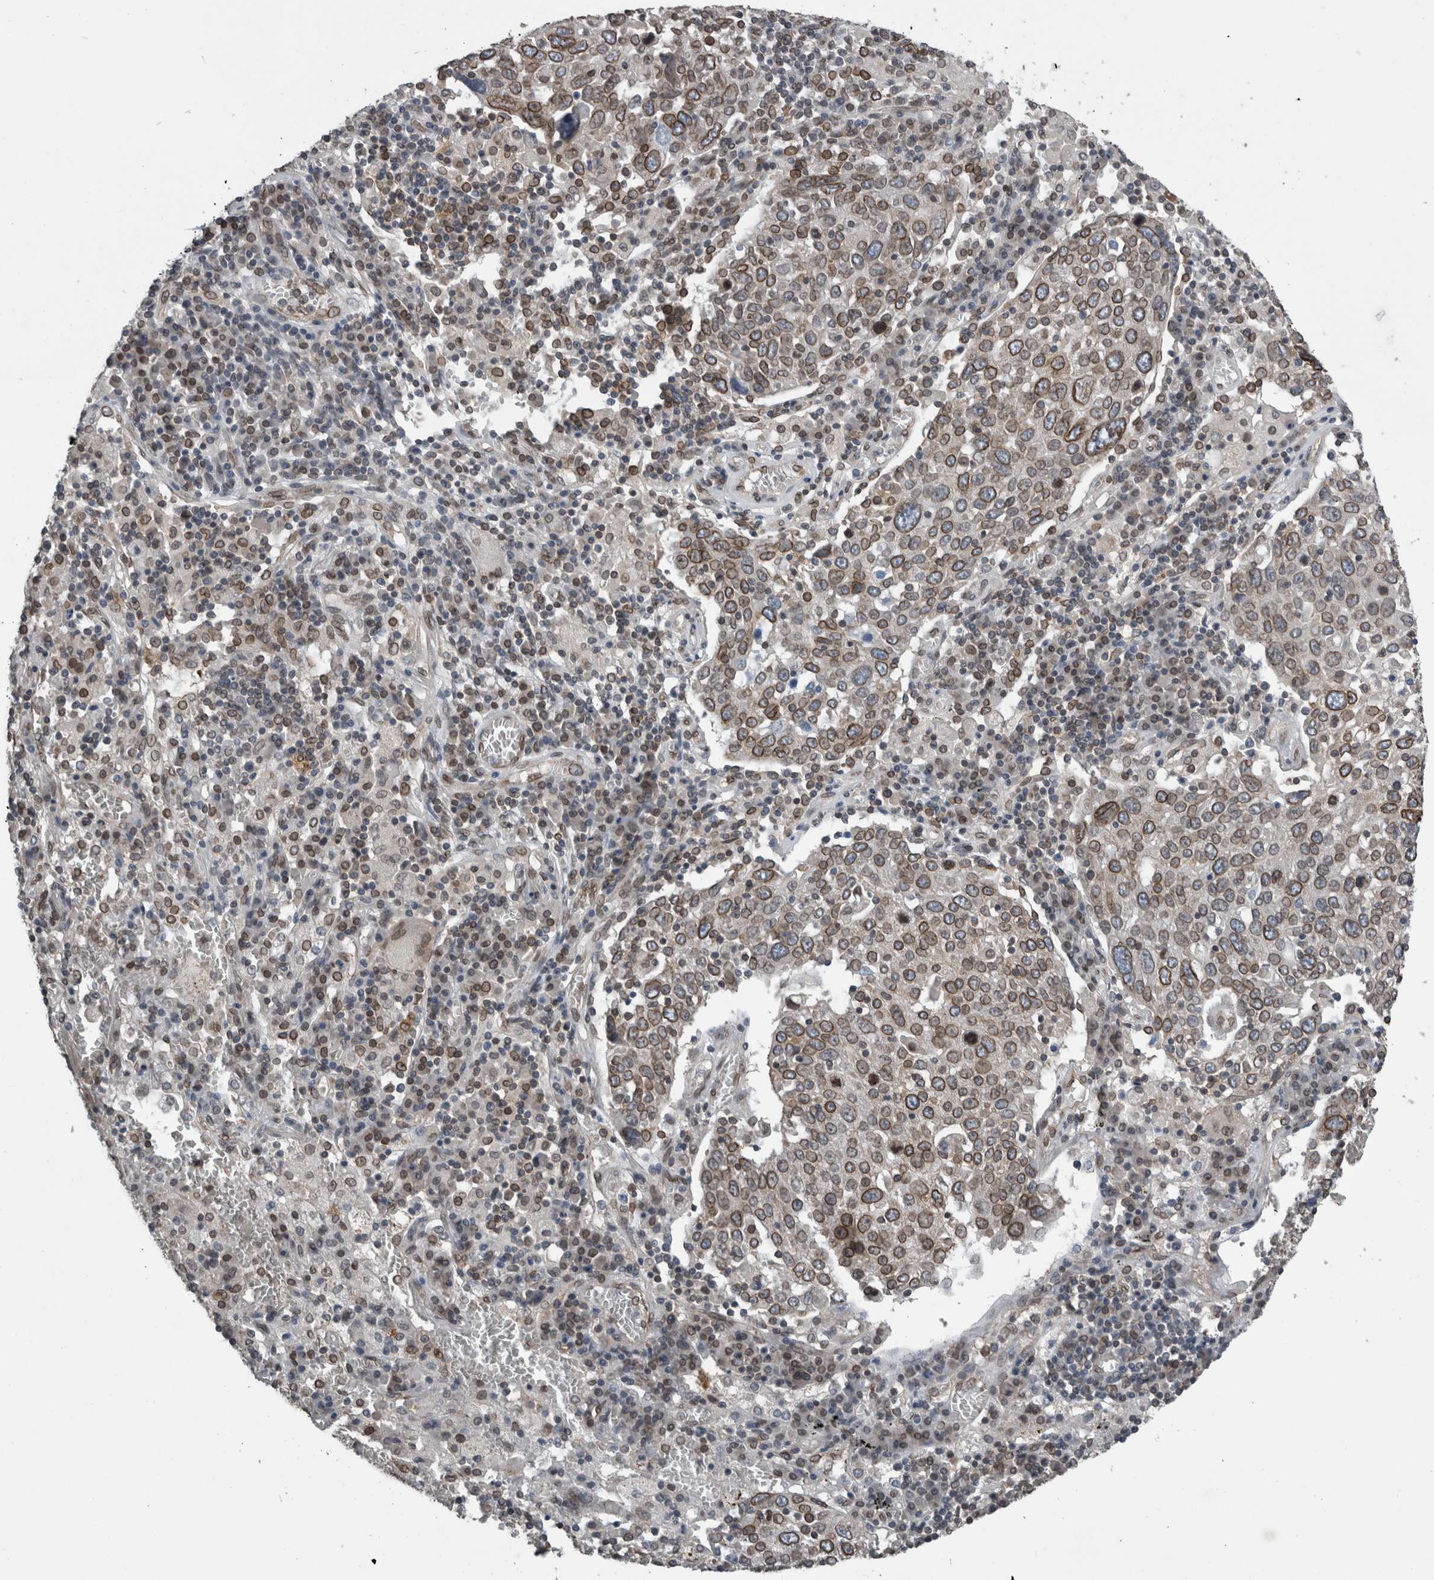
{"staining": {"intensity": "moderate", "quantity": ">75%", "location": "cytoplasmic/membranous,nuclear"}, "tissue": "lung cancer", "cell_type": "Tumor cells", "image_type": "cancer", "snomed": [{"axis": "morphology", "description": "Squamous cell carcinoma, NOS"}, {"axis": "topography", "description": "Lung"}], "caption": "Approximately >75% of tumor cells in lung squamous cell carcinoma display moderate cytoplasmic/membranous and nuclear protein expression as visualized by brown immunohistochemical staining.", "gene": "RANBP2", "patient": {"sex": "male", "age": 65}}